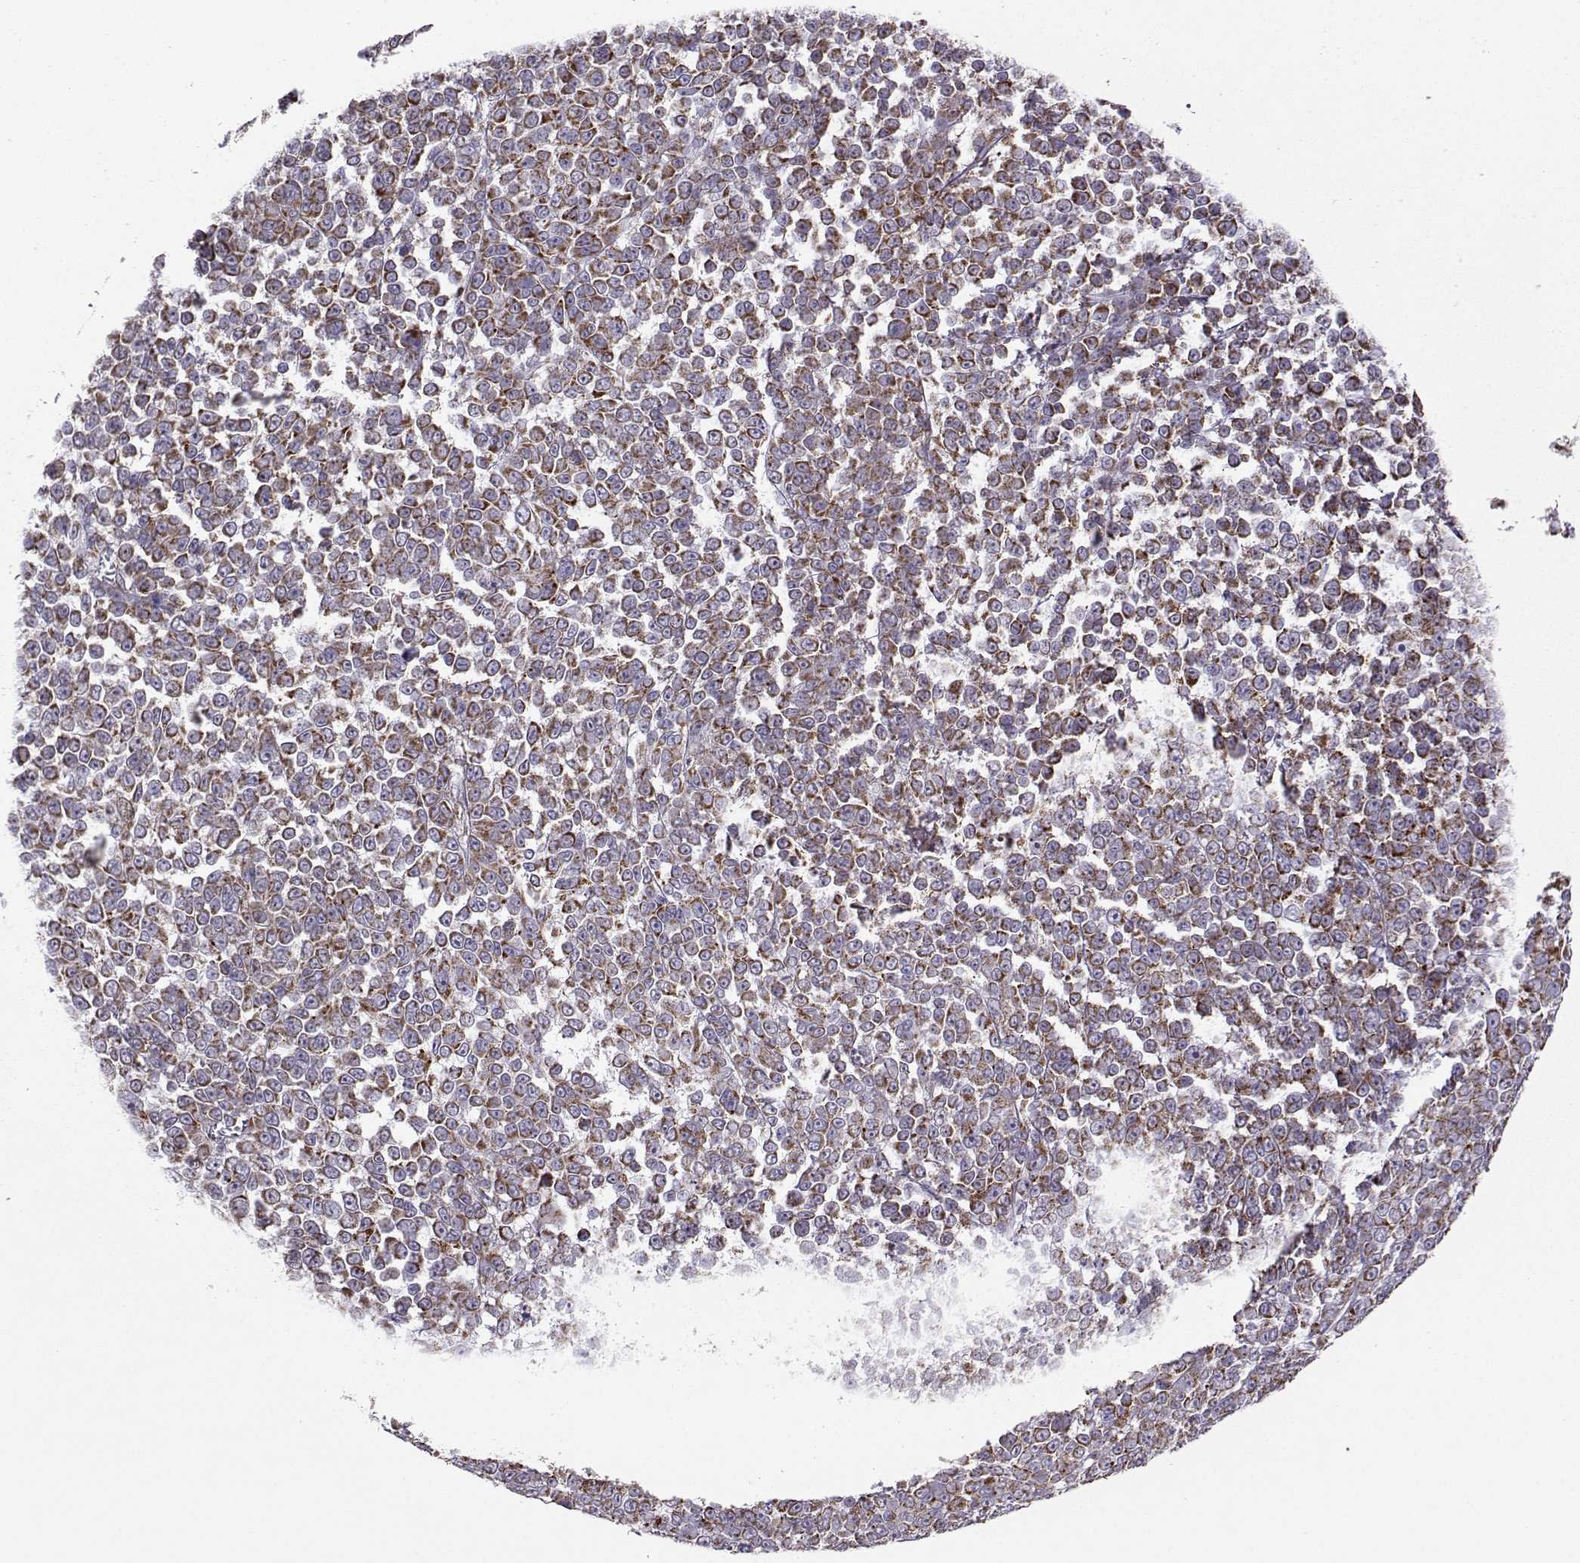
{"staining": {"intensity": "strong", "quantity": ">75%", "location": "cytoplasmic/membranous"}, "tissue": "melanoma", "cell_type": "Tumor cells", "image_type": "cancer", "snomed": [{"axis": "morphology", "description": "Malignant melanoma, NOS"}, {"axis": "topography", "description": "Skin"}], "caption": "A brown stain shows strong cytoplasmic/membranous positivity of a protein in melanoma tumor cells. The staining is performed using DAB brown chromogen to label protein expression. The nuclei are counter-stained blue using hematoxylin.", "gene": "NECAB3", "patient": {"sex": "female", "age": 95}}